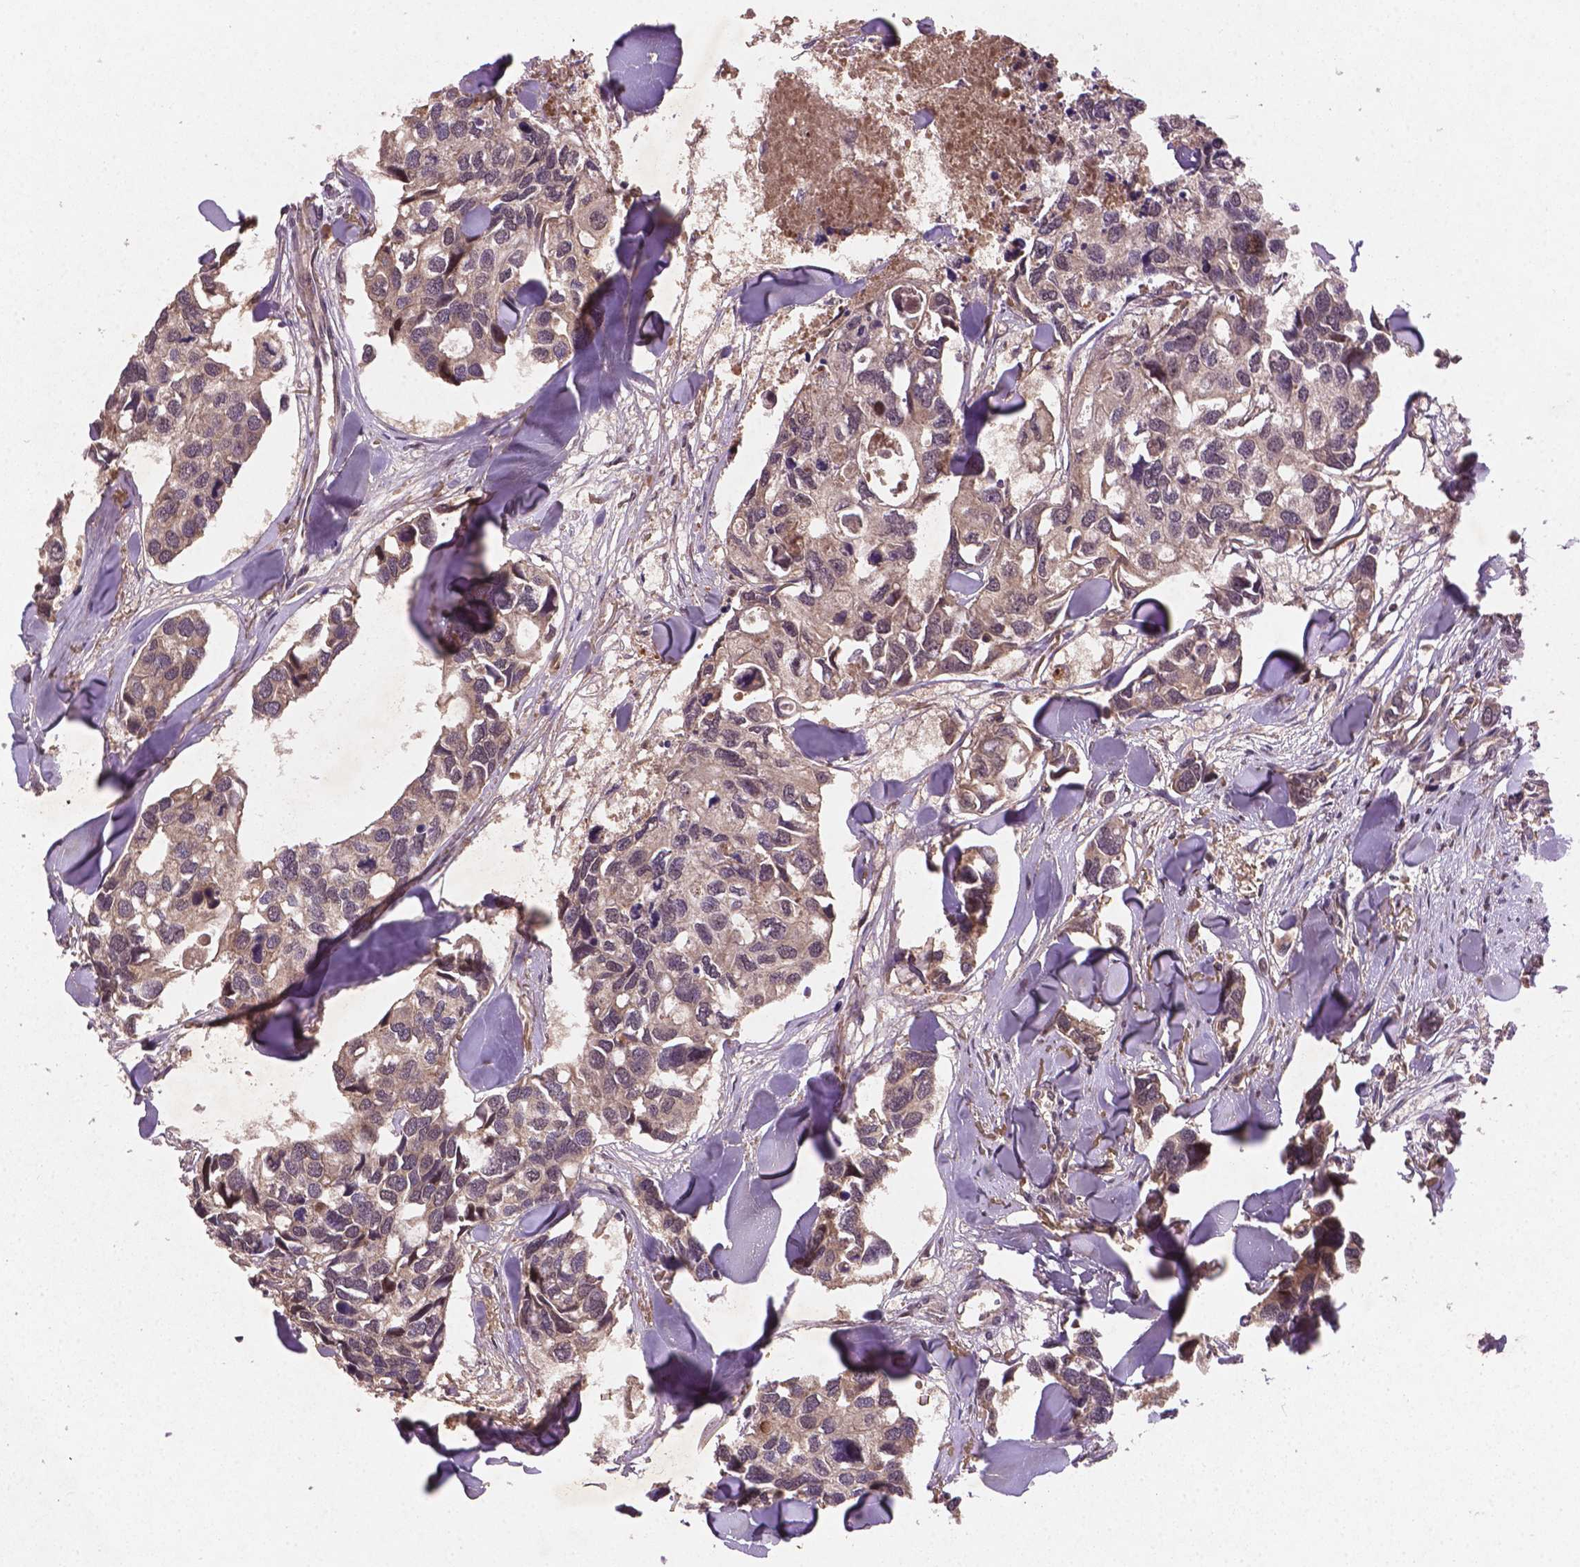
{"staining": {"intensity": "weak", "quantity": "<25%", "location": "cytoplasmic/membranous"}, "tissue": "breast cancer", "cell_type": "Tumor cells", "image_type": "cancer", "snomed": [{"axis": "morphology", "description": "Duct carcinoma"}, {"axis": "topography", "description": "Breast"}], "caption": "An immunohistochemistry photomicrograph of breast intraductal carcinoma is shown. There is no staining in tumor cells of breast intraductal carcinoma.", "gene": "NIPAL2", "patient": {"sex": "female", "age": 83}}